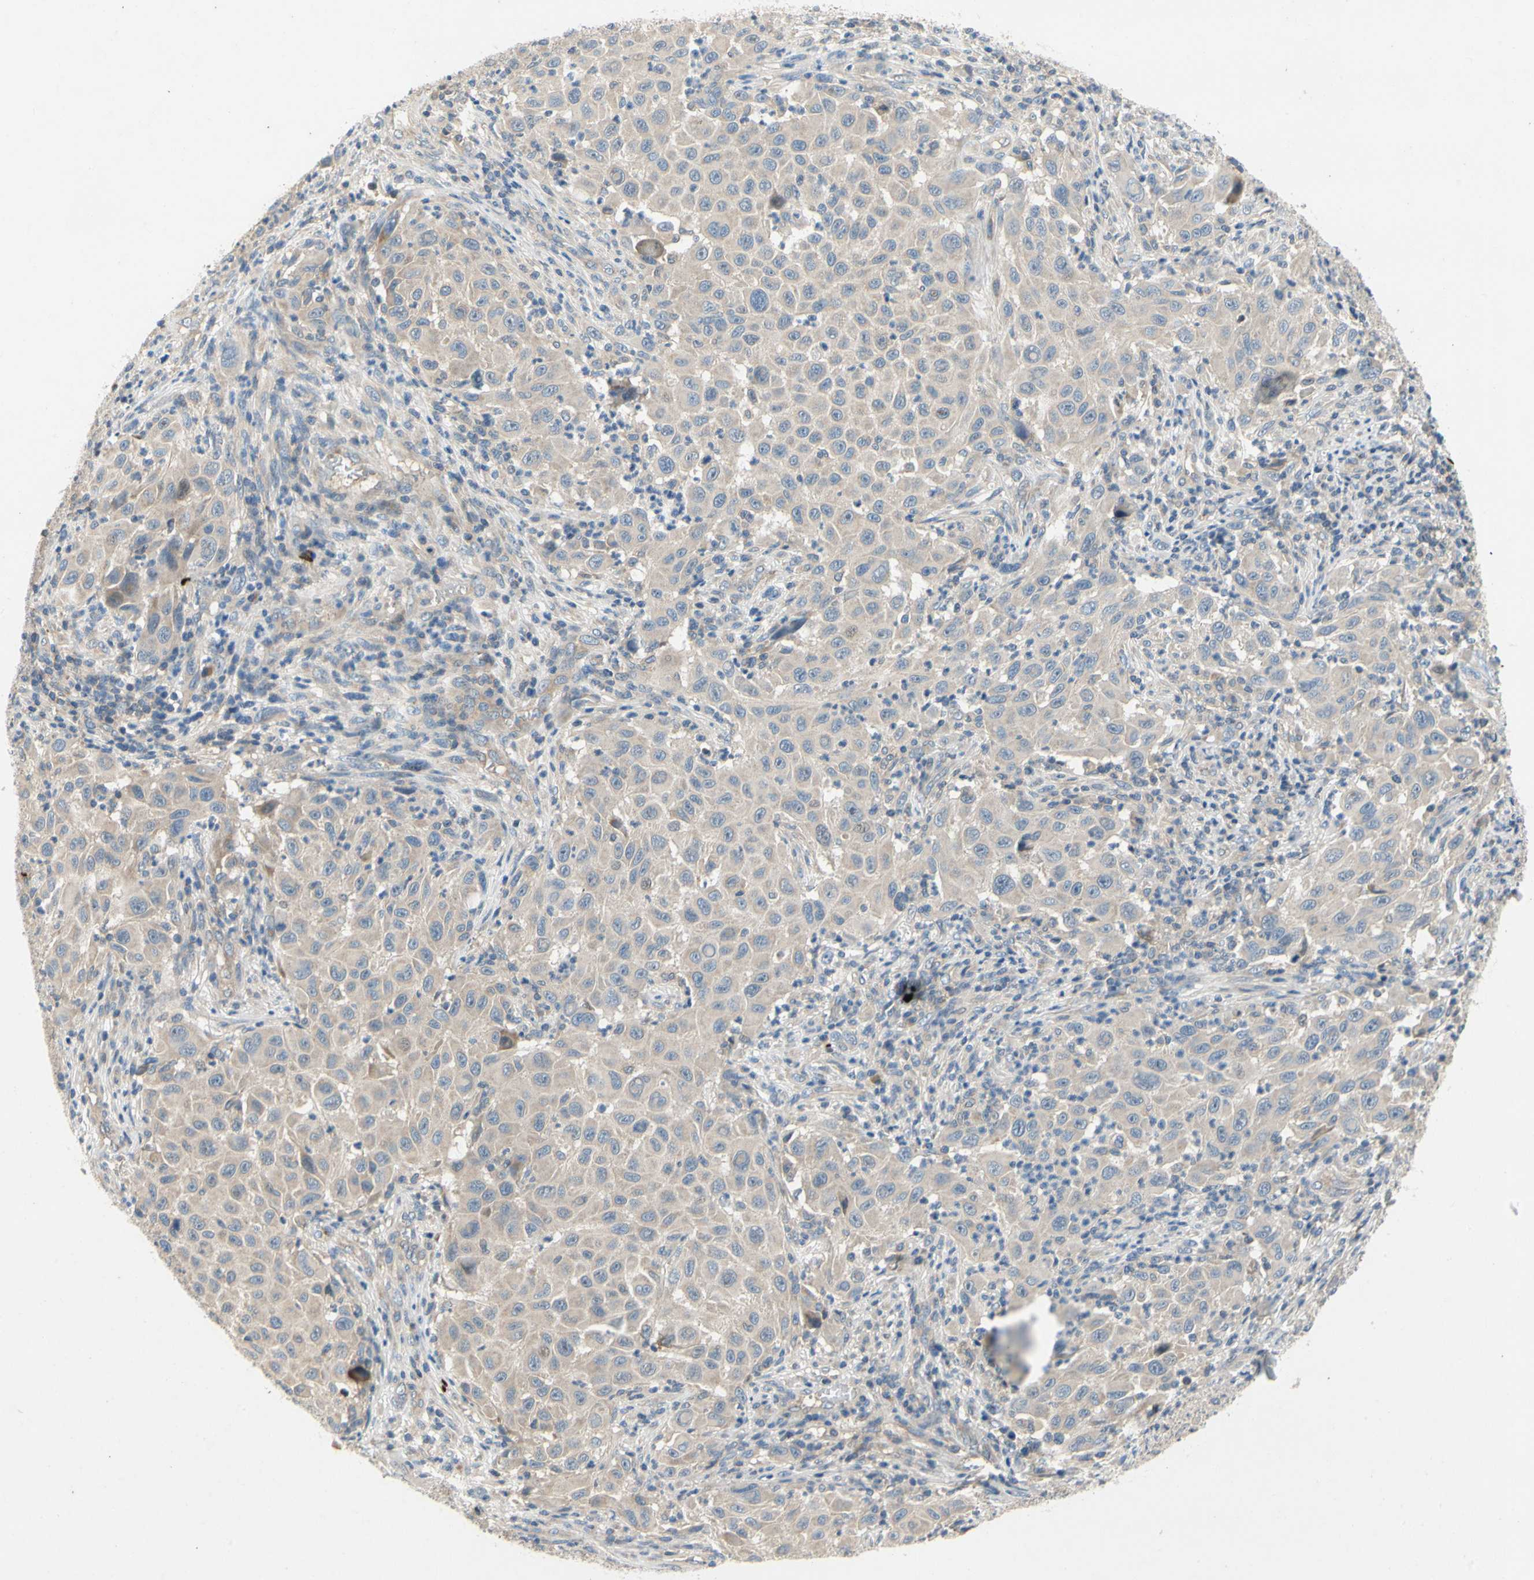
{"staining": {"intensity": "negative", "quantity": "none", "location": "none"}, "tissue": "melanoma", "cell_type": "Tumor cells", "image_type": "cancer", "snomed": [{"axis": "morphology", "description": "Malignant melanoma, Metastatic site"}, {"axis": "topography", "description": "Lymph node"}], "caption": "Melanoma stained for a protein using IHC displays no expression tumor cells.", "gene": "KLHDC8B", "patient": {"sex": "male", "age": 61}}